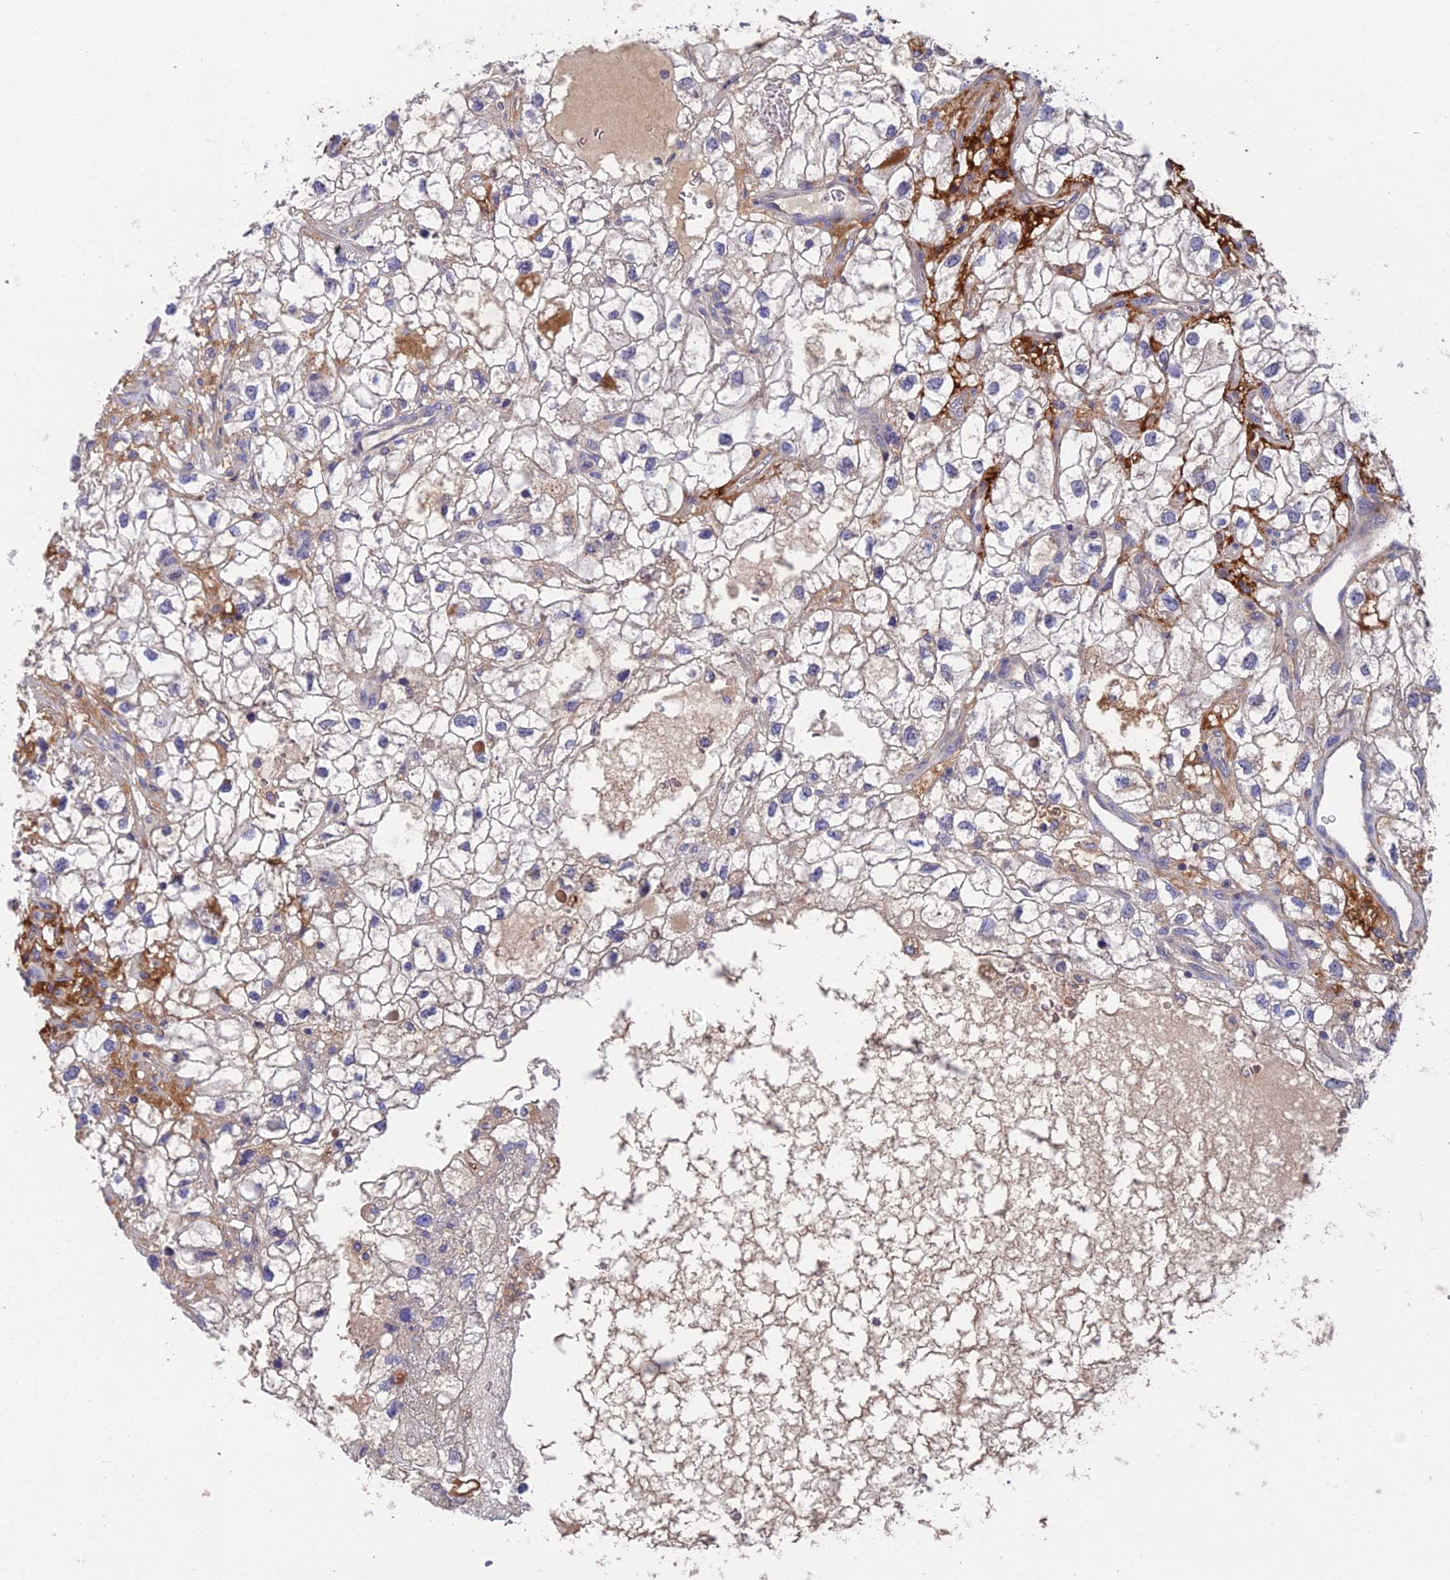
{"staining": {"intensity": "negative", "quantity": "none", "location": "none"}, "tissue": "renal cancer", "cell_type": "Tumor cells", "image_type": "cancer", "snomed": [{"axis": "morphology", "description": "Adenocarcinoma, NOS"}, {"axis": "topography", "description": "Kidney"}], "caption": "Renal adenocarcinoma was stained to show a protein in brown. There is no significant expression in tumor cells.", "gene": "ADAMTS13", "patient": {"sex": "male", "age": 59}}